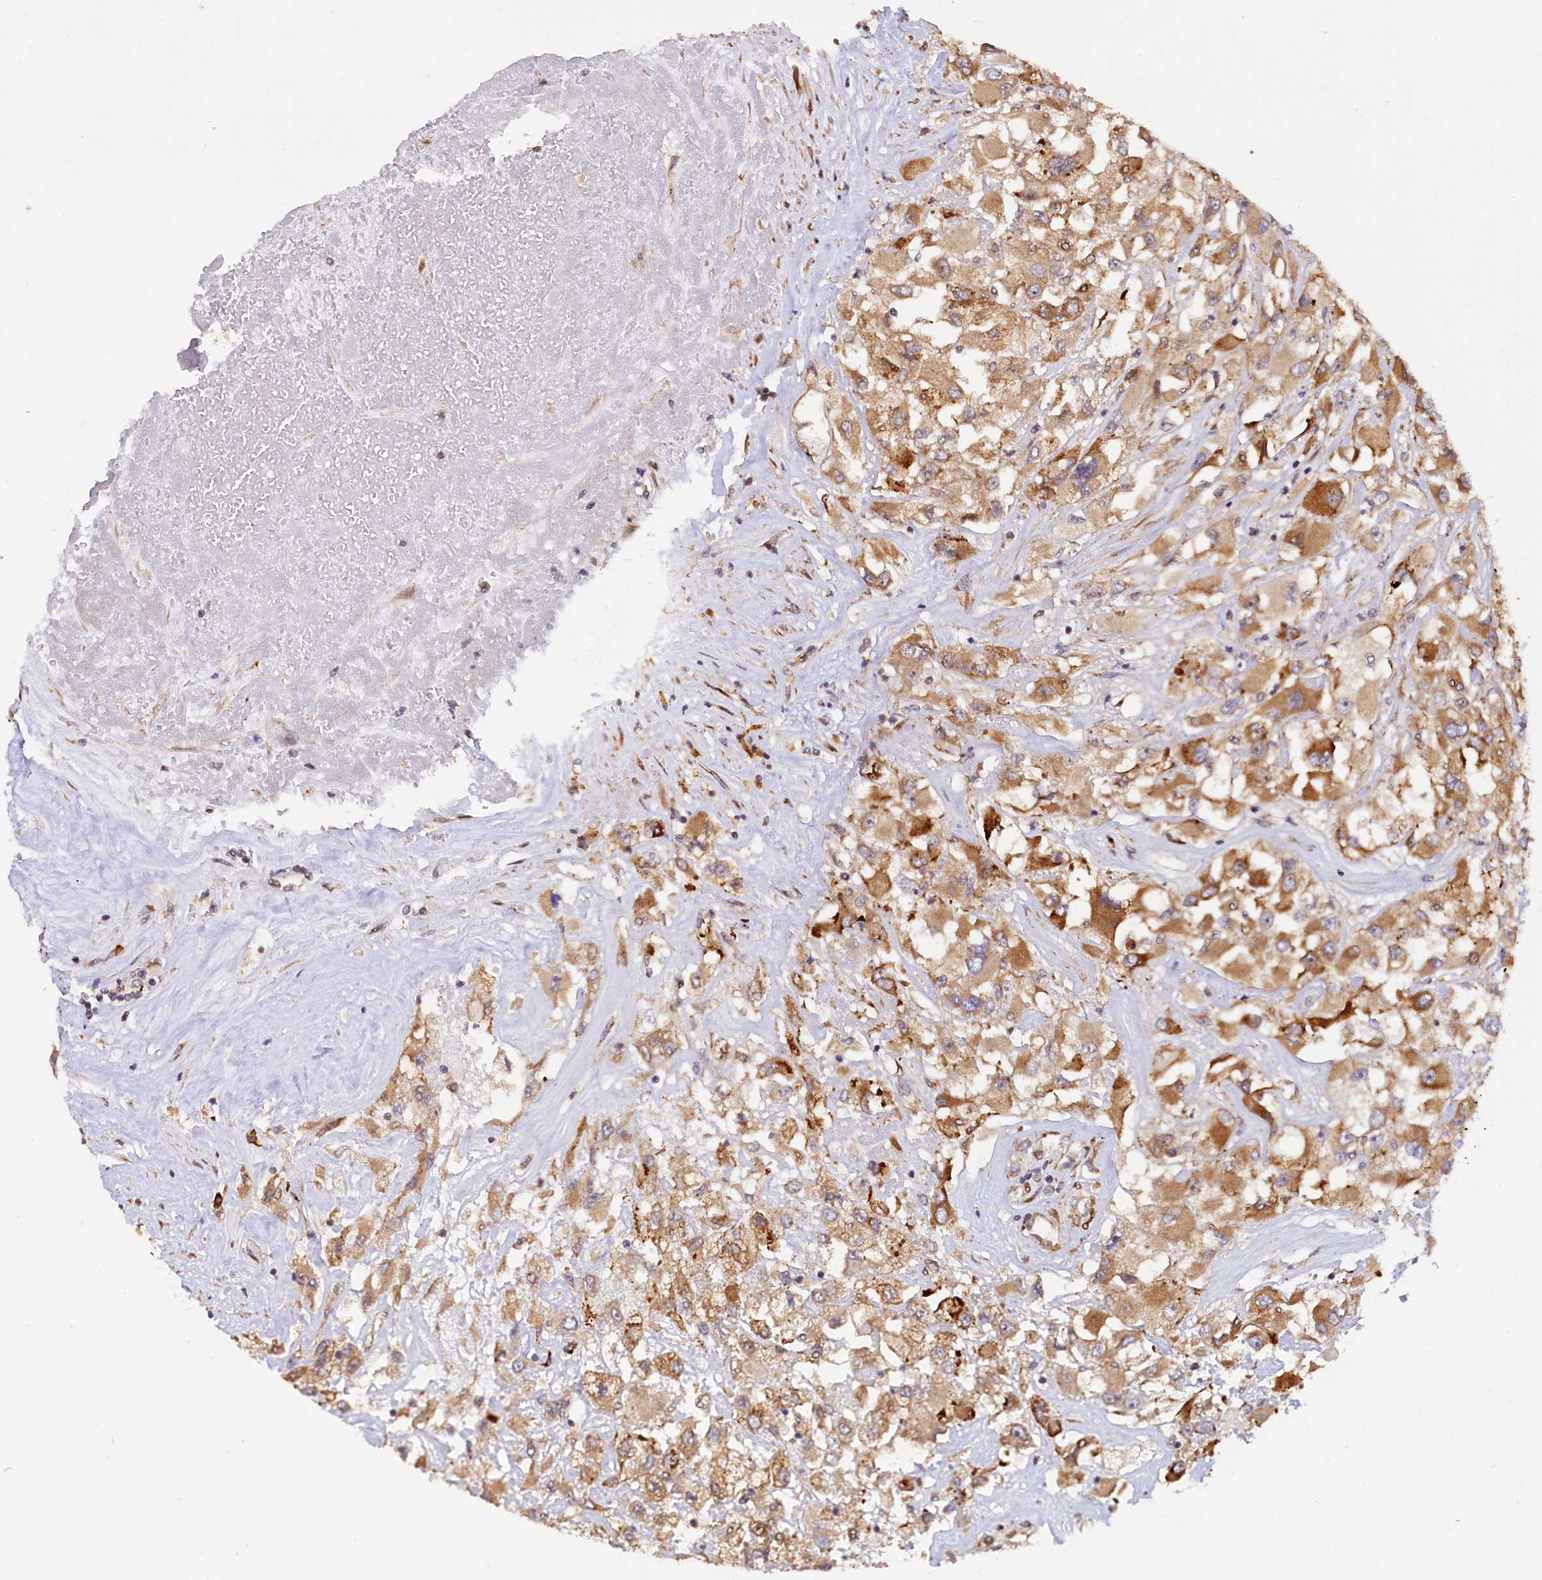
{"staining": {"intensity": "moderate", "quantity": ">75%", "location": "cytoplasmic/membranous"}, "tissue": "renal cancer", "cell_type": "Tumor cells", "image_type": "cancer", "snomed": [{"axis": "morphology", "description": "Adenocarcinoma, NOS"}, {"axis": "topography", "description": "Kidney"}], "caption": "Tumor cells exhibit medium levels of moderate cytoplasmic/membranous expression in approximately >75% of cells in renal cancer (adenocarcinoma).", "gene": "C5orf15", "patient": {"sex": "female", "age": 52}}